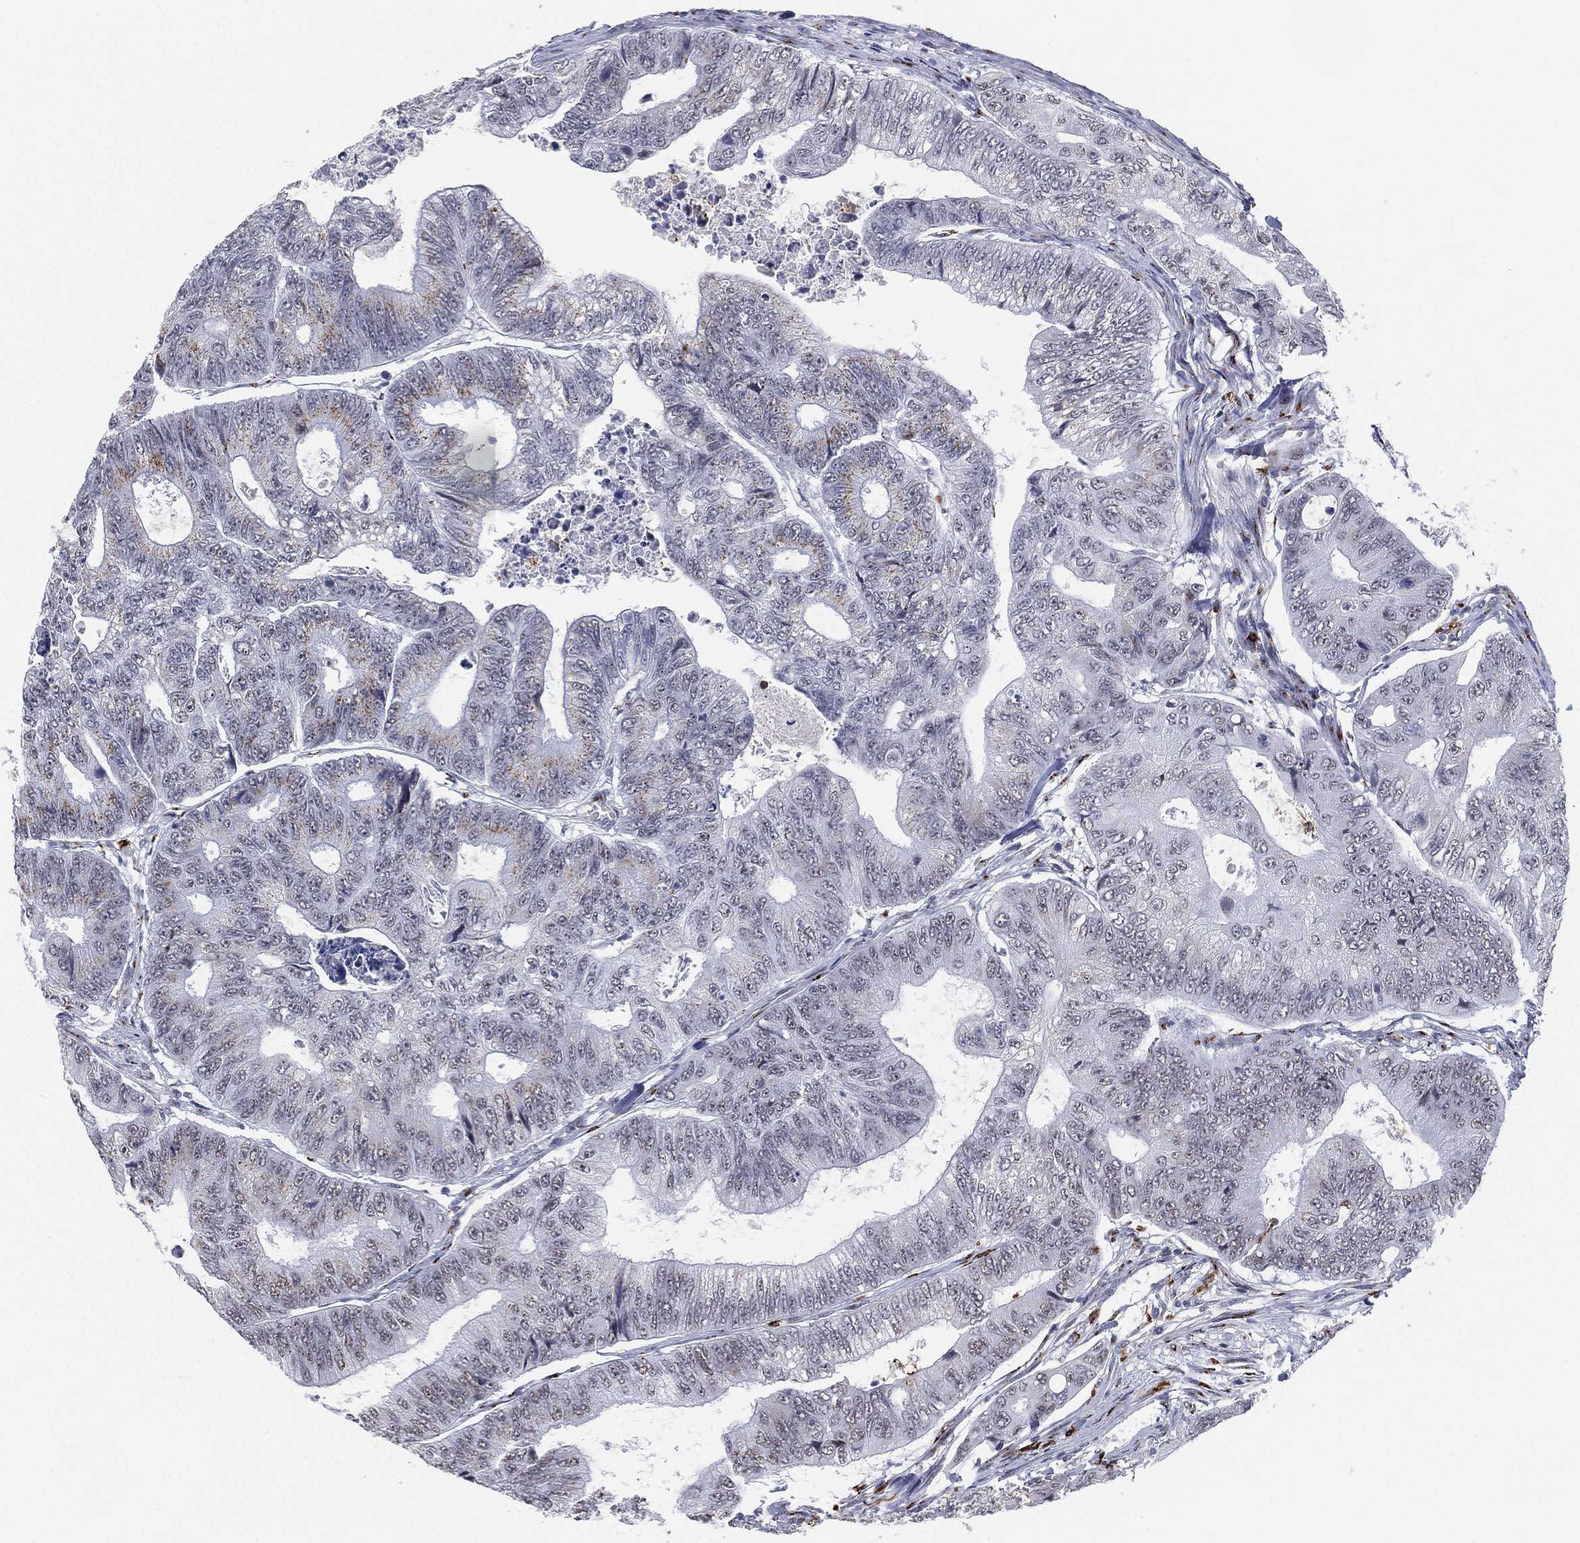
{"staining": {"intensity": "negative", "quantity": "none", "location": "none"}, "tissue": "colorectal cancer", "cell_type": "Tumor cells", "image_type": "cancer", "snomed": [{"axis": "morphology", "description": "Adenocarcinoma, NOS"}, {"axis": "topography", "description": "Colon"}], "caption": "Immunohistochemistry image of human colorectal adenocarcinoma stained for a protein (brown), which shows no expression in tumor cells.", "gene": "CD177", "patient": {"sex": "female", "age": 48}}